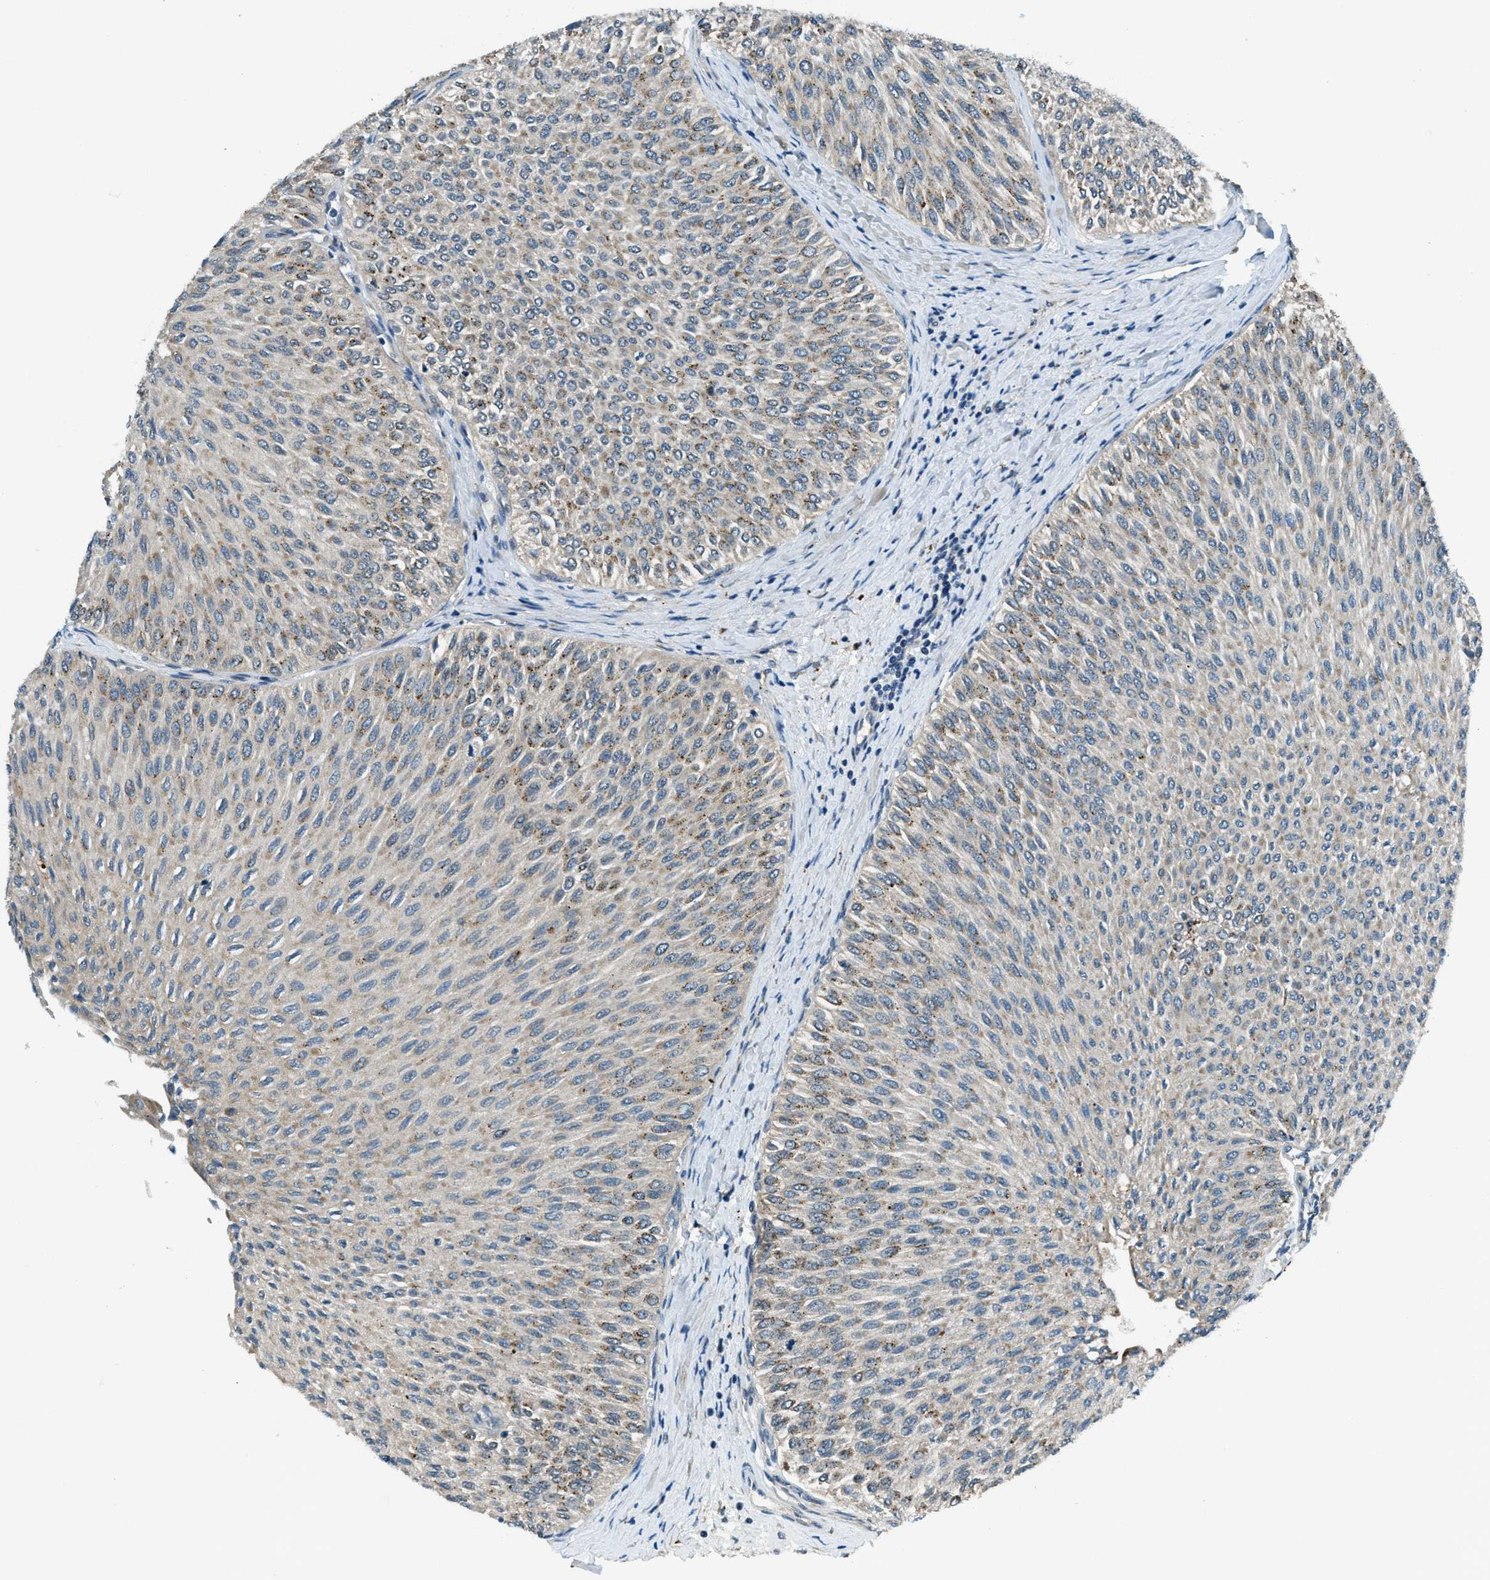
{"staining": {"intensity": "moderate", "quantity": "<25%", "location": "cytoplasmic/membranous"}, "tissue": "urothelial cancer", "cell_type": "Tumor cells", "image_type": "cancer", "snomed": [{"axis": "morphology", "description": "Urothelial carcinoma, Low grade"}, {"axis": "topography", "description": "Urinary bladder"}], "caption": "Urothelial cancer stained with a brown dye exhibits moderate cytoplasmic/membranous positive expression in about <25% of tumor cells.", "gene": "GINM1", "patient": {"sex": "male", "age": 78}}